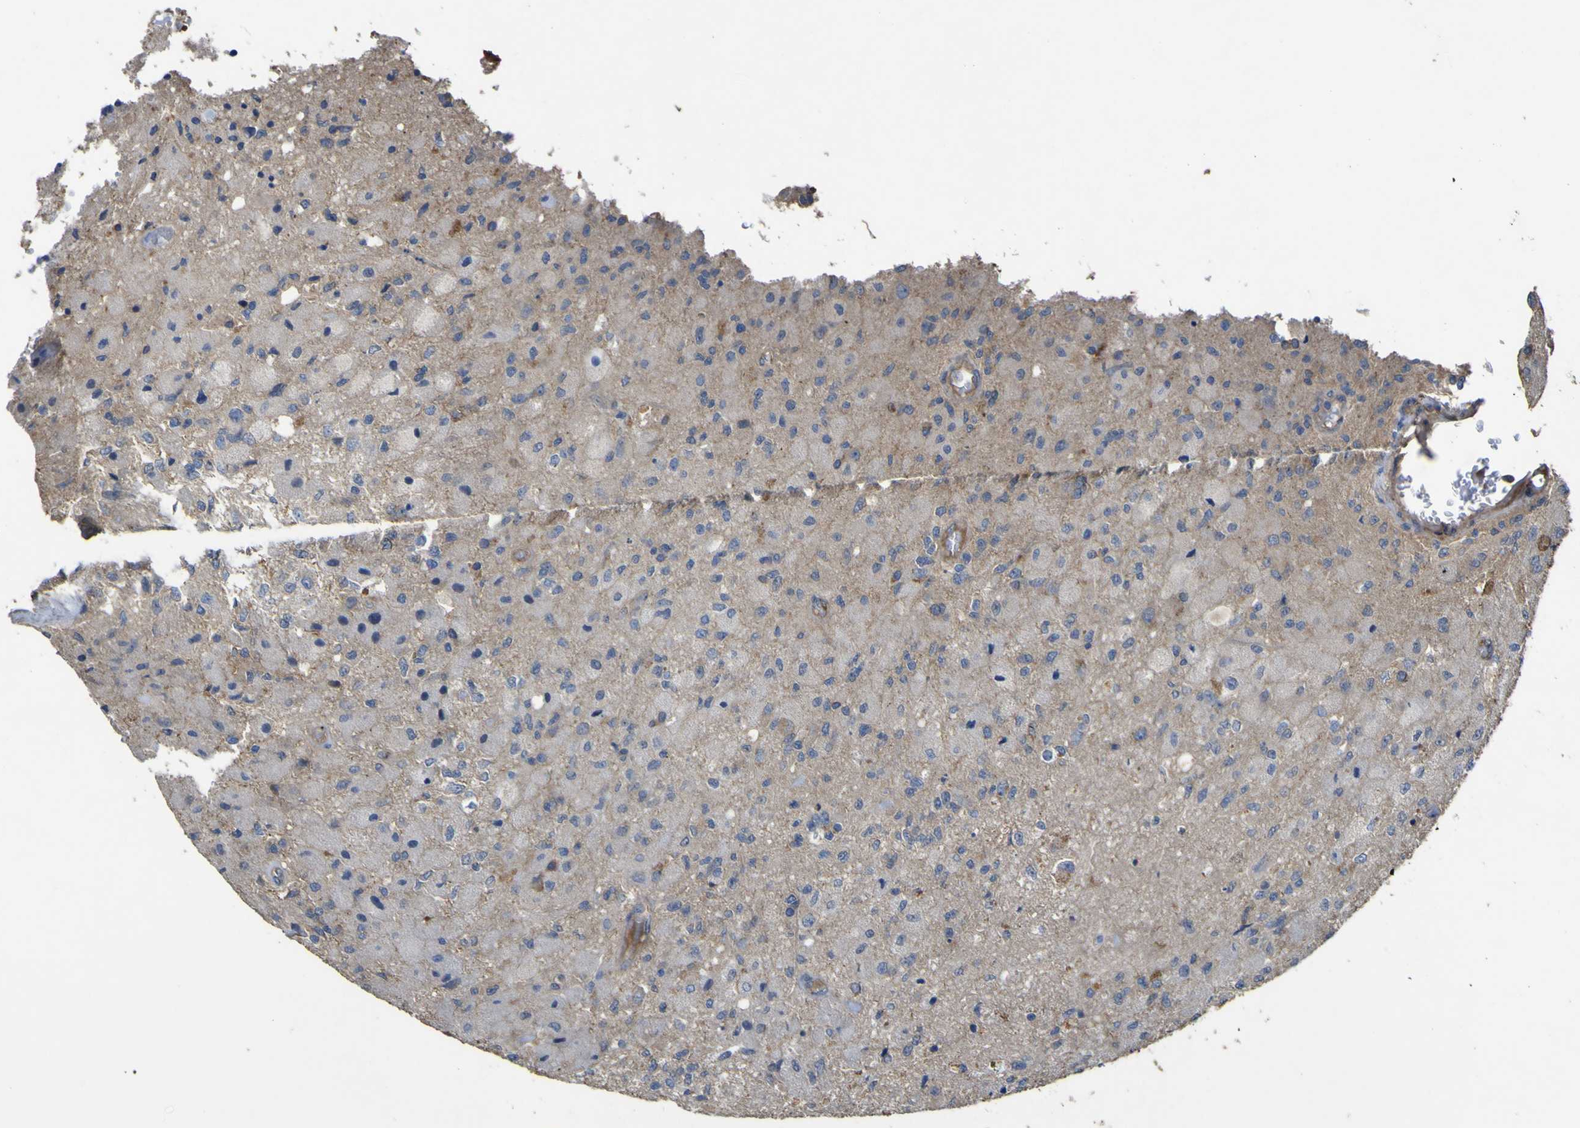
{"staining": {"intensity": "weak", "quantity": "<25%", "location": "cytoplasmic/membranous"}, "tissue": "glioma", "cell_type": "Tumor cells", "image_type": "cancer", "snomed": [{"axis": "morphology", "description": "Glioma, malignant, High grade"}, {"axis": "topography", "description": "Brain"}], "caption": "The immunohistochemistry (IHC) image has no significant staining in tumor cells of malignant glioma (high-grade) tissue.", "gene": "TNFSF15", "patient": {"sex": "female", "age": 60}}